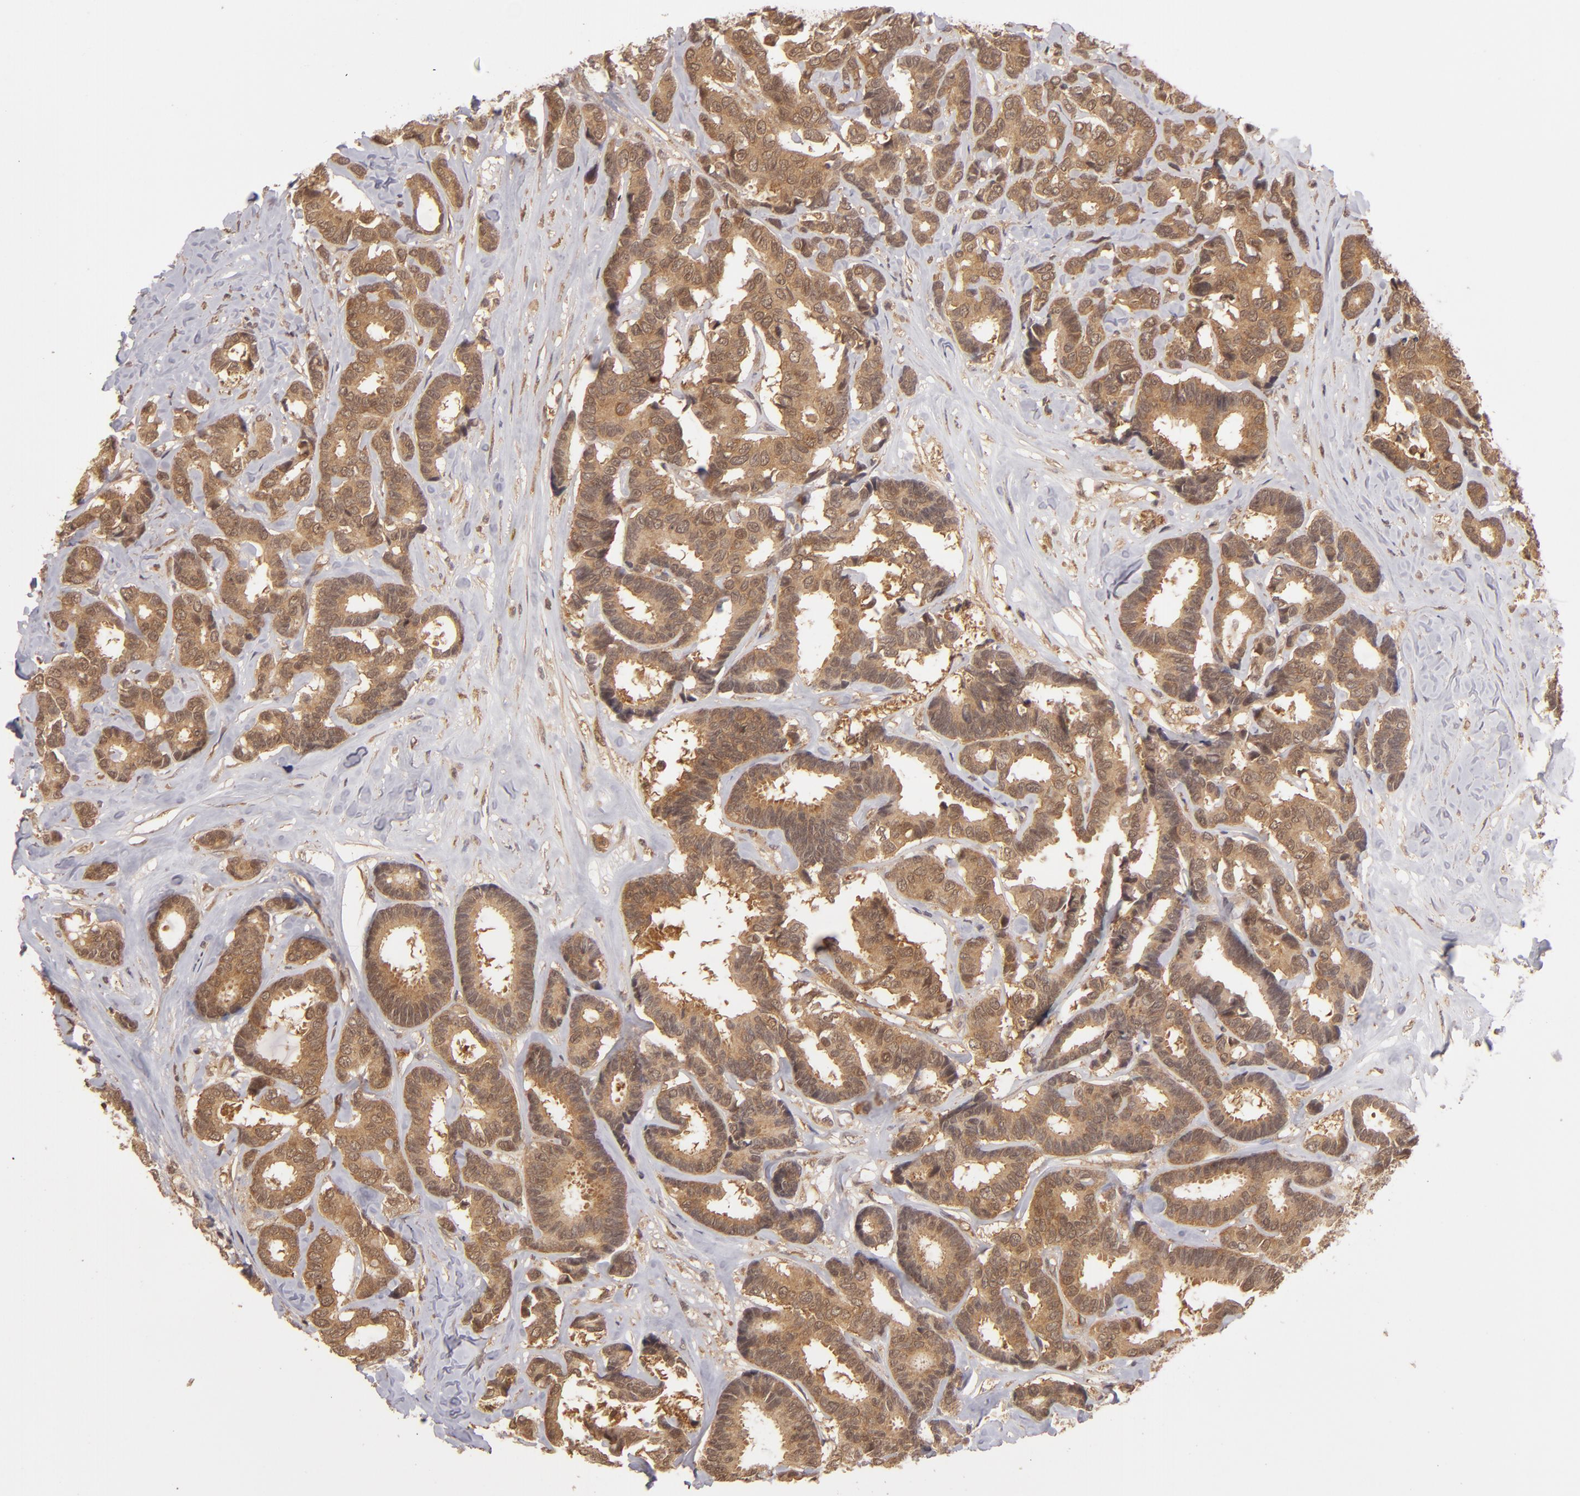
{"staining": {"intensity": "strong", "quantity": ">75%", "location": "cytoplasmic/membranous"}, "tissue": "breast cancer", "cell_type": "Tumor cells", "image_type": "cancer", "snomed": [{"axis": "morphology", "description": "Duct carcinoma"}, {"axis": "topography", "description": "Breast"}], "caption": "Immunohistochemistry (IHC) image of neoplastic tissue: human breast infiltrating ductal carcinoma stained using IHC exhibits high levels of strong protein expression localized specifically in the cytoplasmic/membranous of tumor cells, appearing as a cytoplasmic/membranous brown color.", "gene": "MAPK3", "patient": {"sex": "female", "age": 87}}